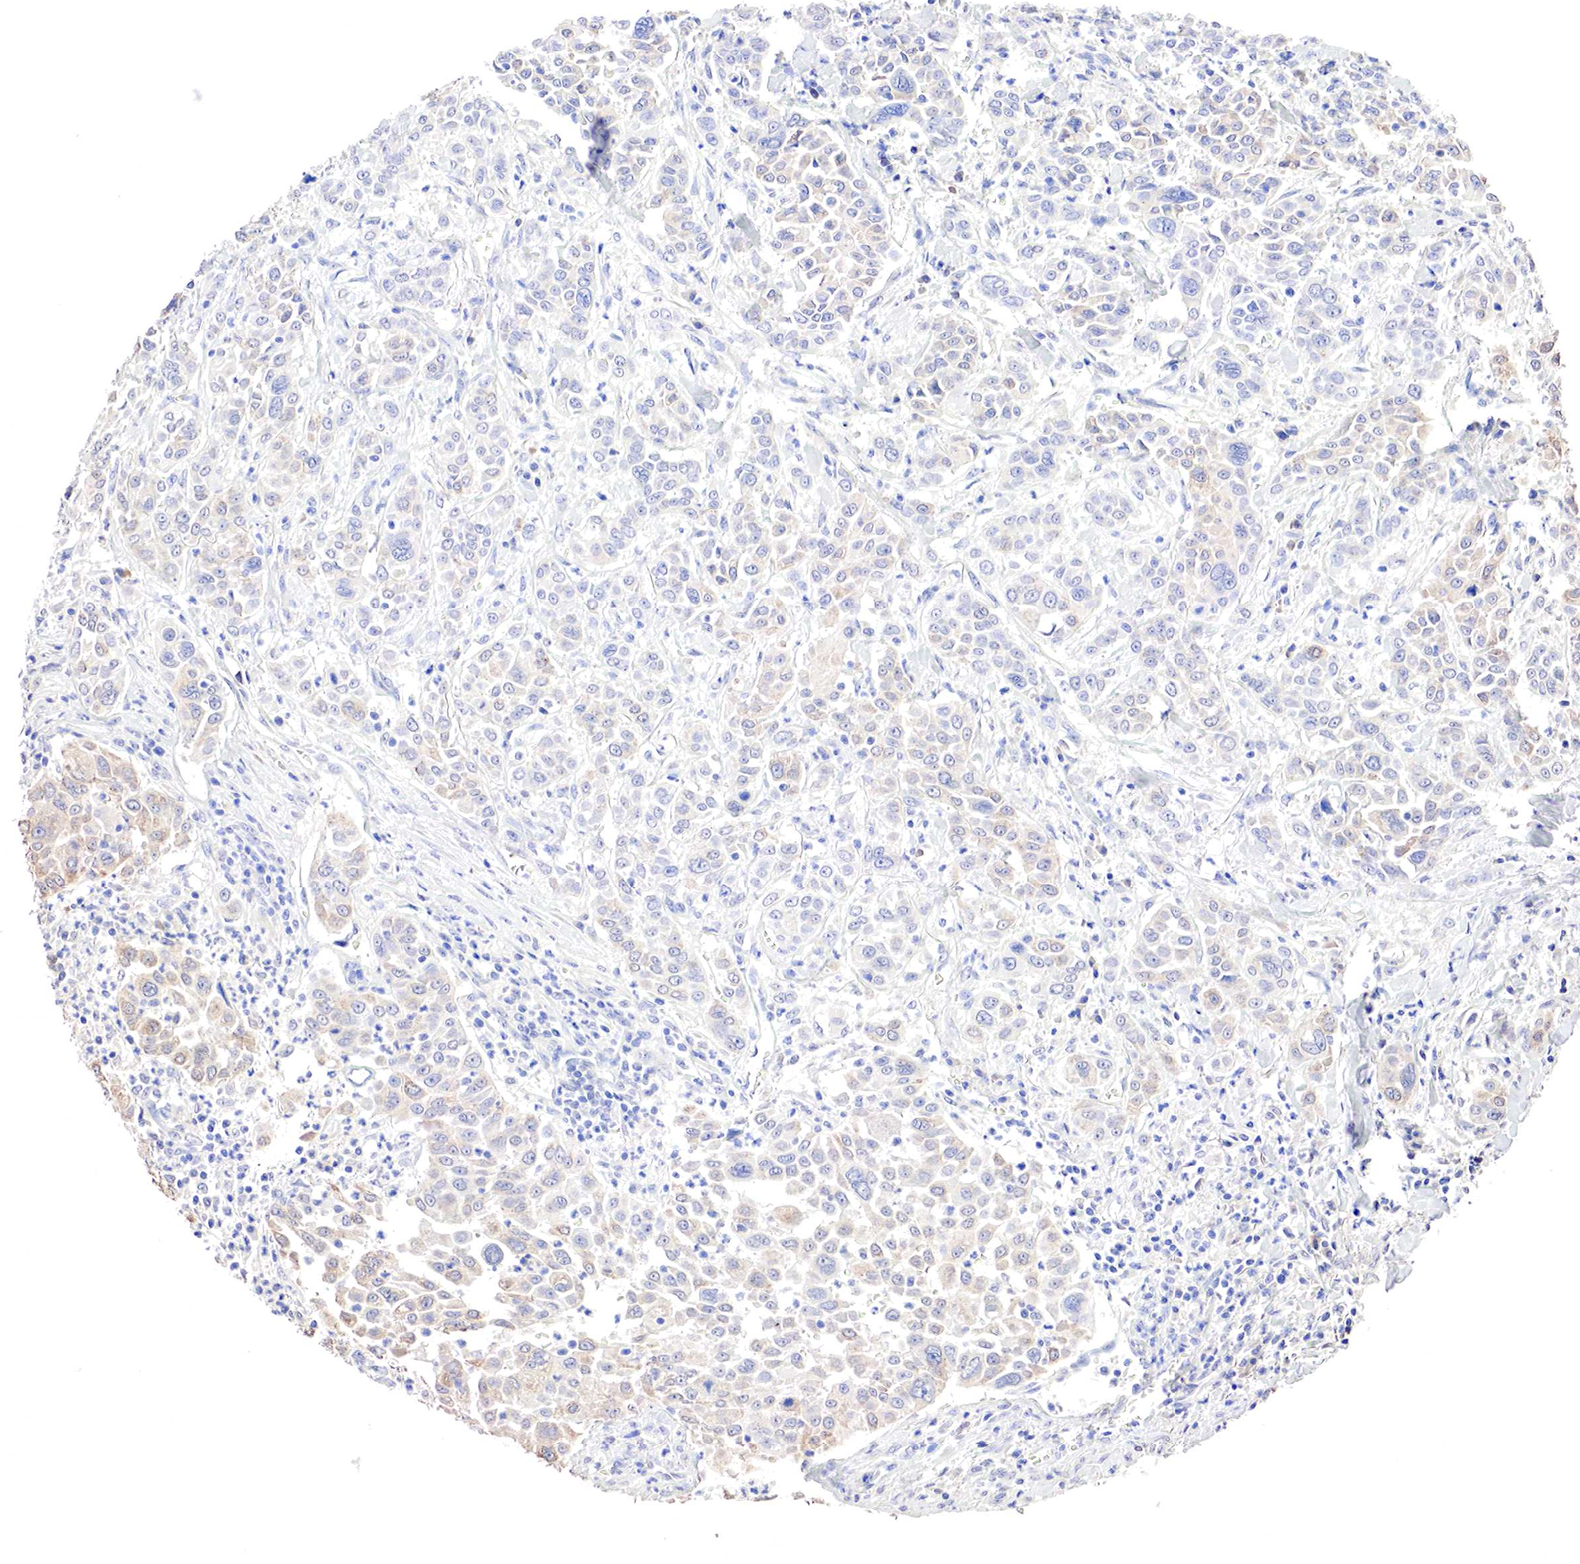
{"staining": {"intensity": "weak", "quantity": "<25%", "location": "cytoplasmic/membranous"}, "tissue": "pancreatic cancer", "cell_type": "Tumor cells", "image_type": "cancer", "snomed": [{"axis": "morphology", "description": "Adenocarcinoma, NOS"}, {"axis": "topography", "description": "Pancreas"}], "caption": "A high-resolution micrograph shows immunohistochemistry staining of adenocarcinoma (pancreatic), which demonstrates no significant positivity in tumor cells. (Brightfield microscopy of DAB immunohistochemistry (IHC) at high magnification).", "gene": "GATA1", "patient": {"sex": "female", "age": 52}}